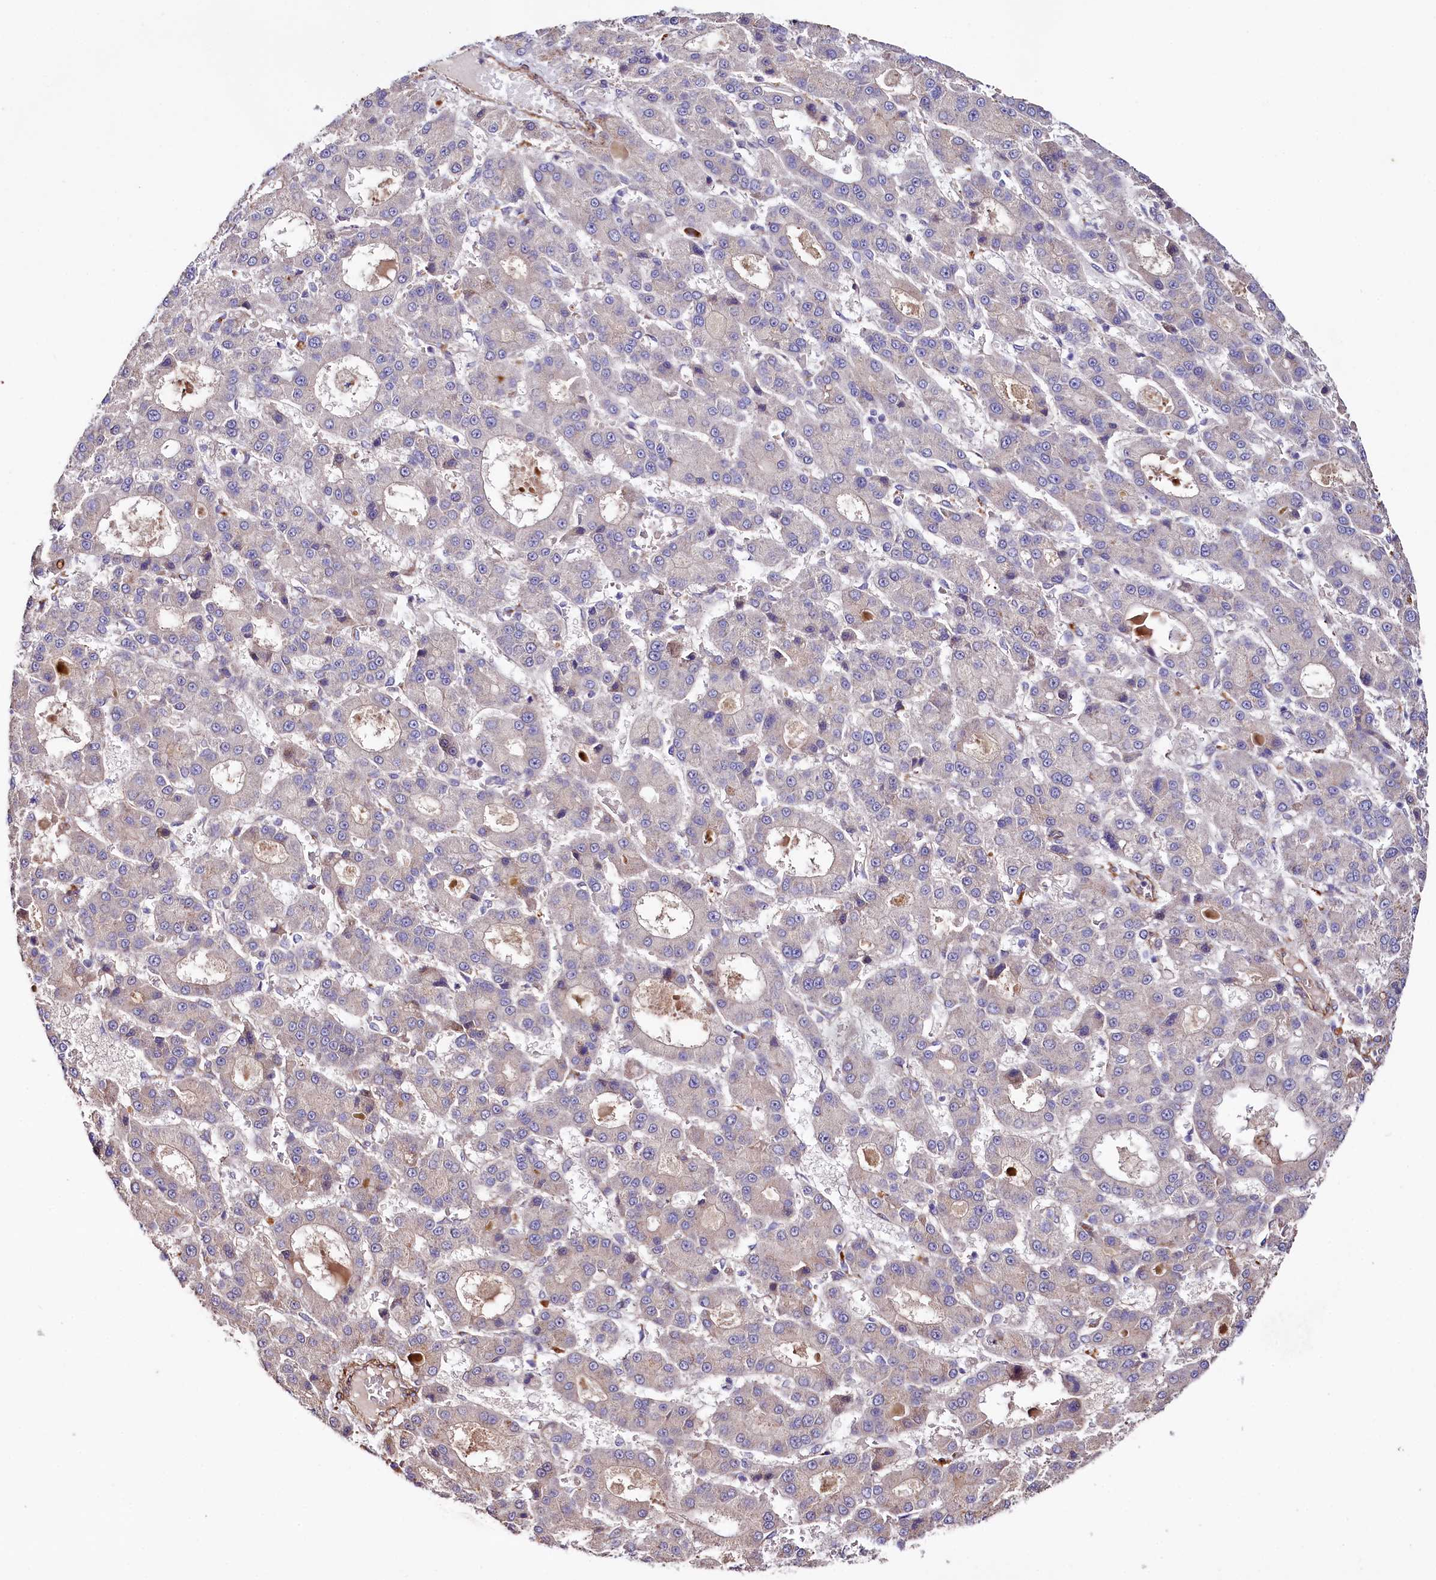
{"staining": {"intensity": "negative", "quantity": "none", "location": "none"}, "tissue": "liver cancer", "cell_type": "Tumor cells", "image_type": "cancer", "snomed": [{"axis": "morphology", "description": "Carcinoma, Hepatocellular, NOS"}, {"axis": "topography", "description": "Liver"}], "caption": "Immunohistochemical staining of human hepatocellular carcinoma (liver) exhibits no significant expression in tumor cells.", "gene": "SPATS2", "patient": {"sex": "male", "age": 70}}